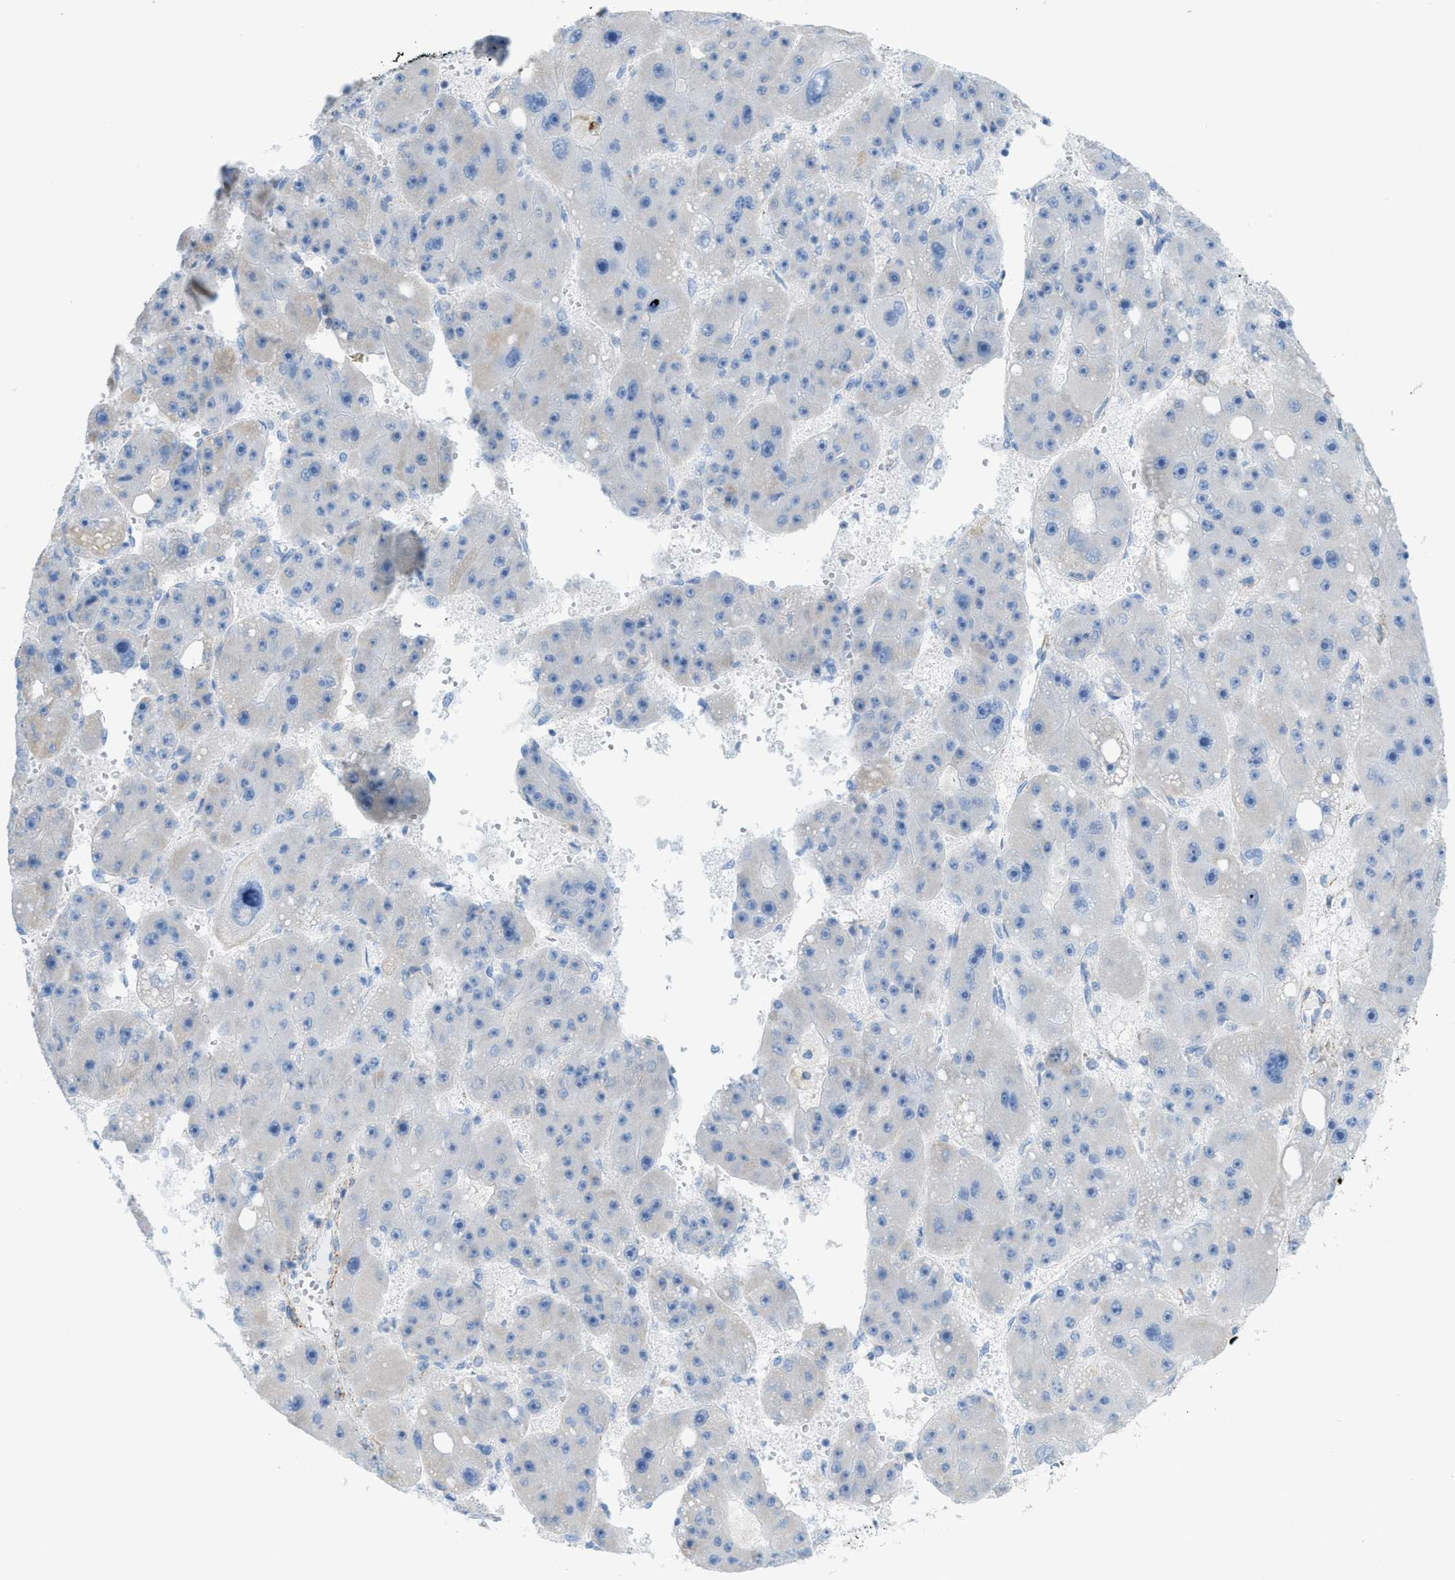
{"staining": {"intensity": "negative", "quantity": "none", "location": "none"}, "tissue": "liver cancer", "cell_type": "Tumor cells", "image_type": "cancer", "snomed": [{"axis": "morphology", "description": "Carcinoma, Hepatocellular, NOS"}, {"axis": "topography", "description": "Liver"}], "caption": "A photomicrograph of human hepatocellular carcinoma (liver) is negative for staining in tumor cells.", "gene": "MYH11", "patient": {"sex": "female", "age": 61}}